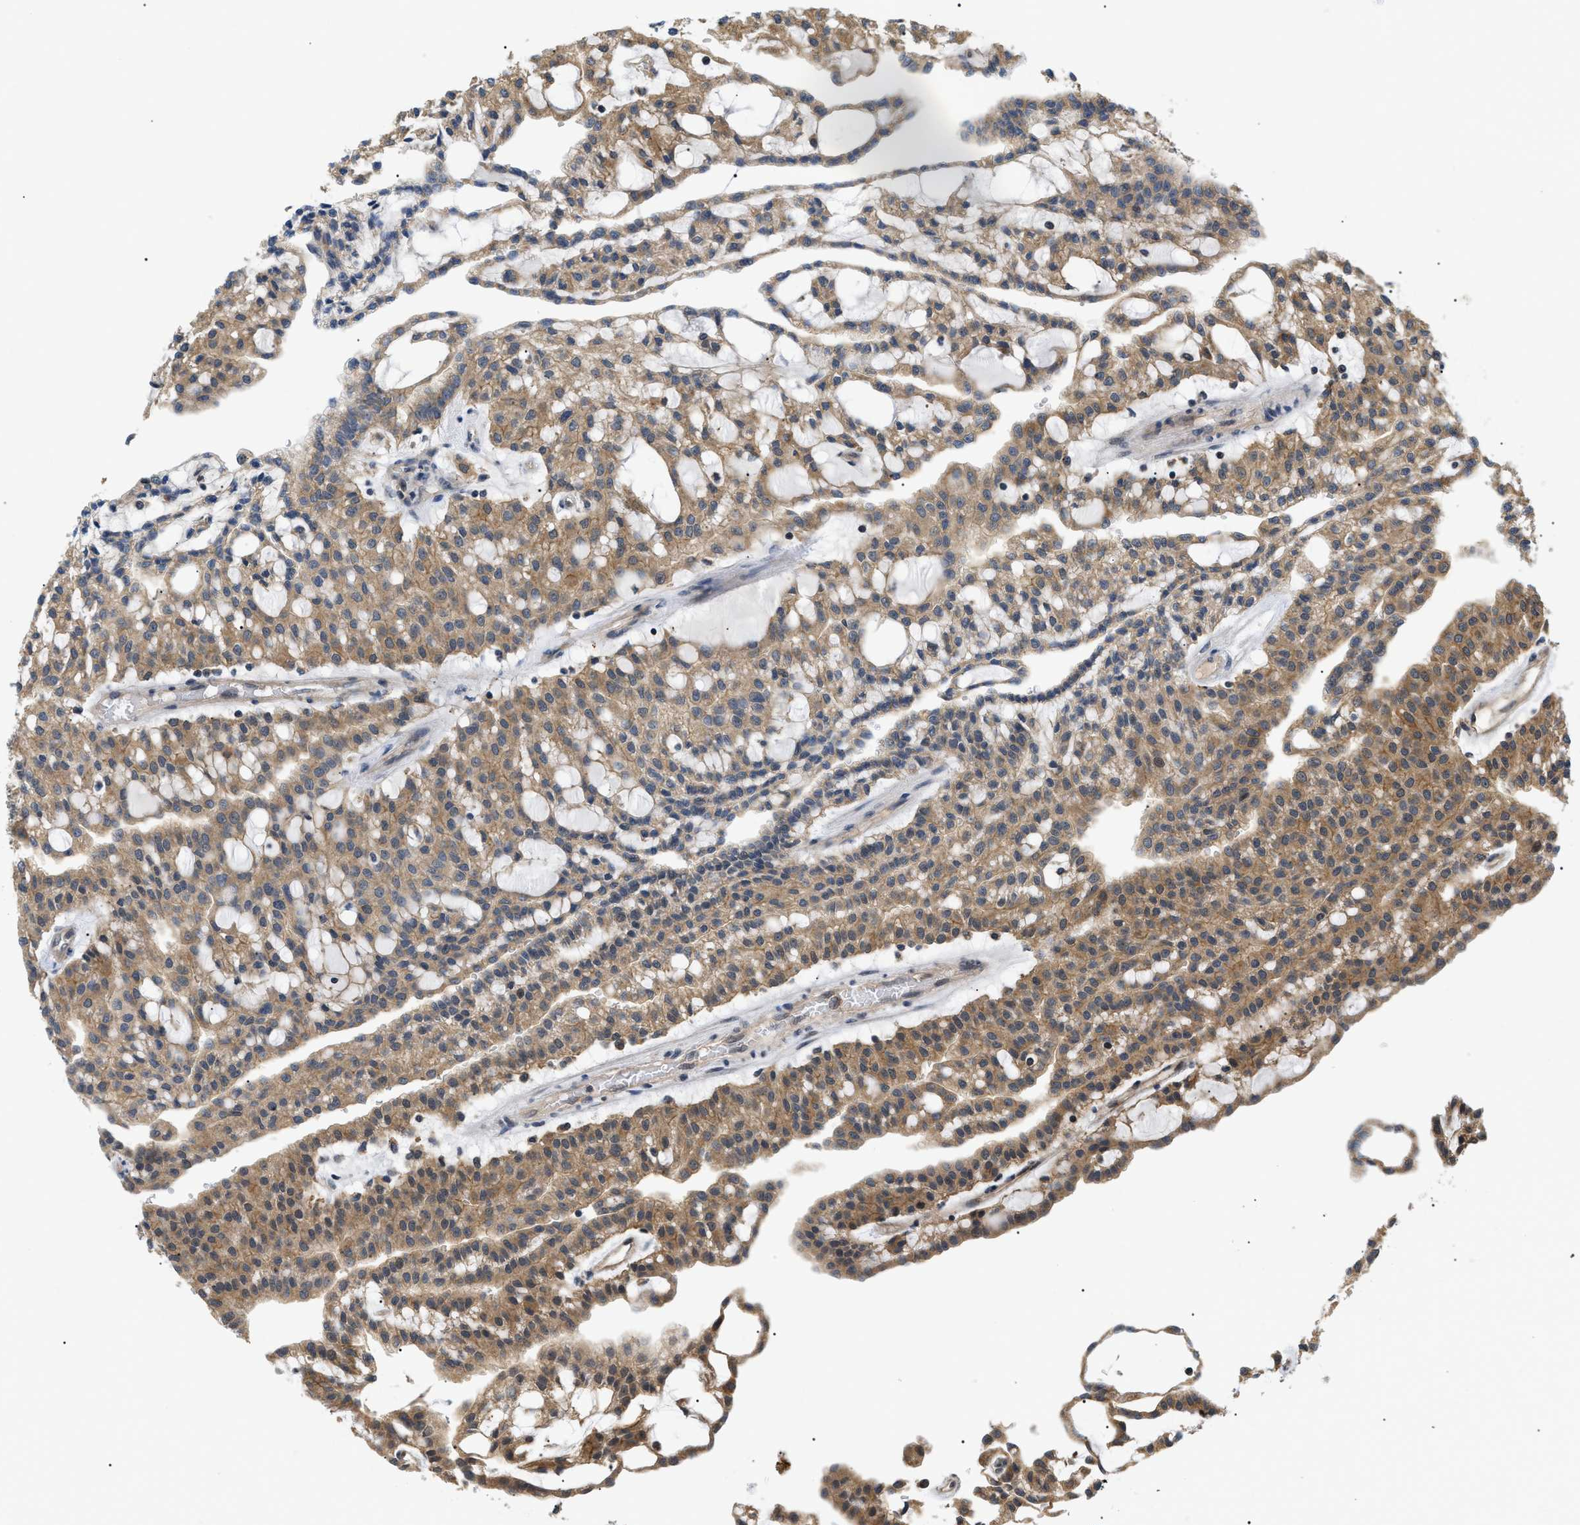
{"staining": {"intensity": "moderate", "quantity": ">75%", "location": "cytoplasmic/membranous"}, "tissue": "renal cancer", "cell_type": "Tumor cells", "image_type": "cancer", "snomed": [{"axis": "morphology", "description": "Adenocarcinoma, NOS"}, {"axis": "topography", "description": "Kidney"}], "caption": "Moderate cytoplasmic/membranous positivity is identified in about >75% of tumor cells in renal cancer (adenocarcinoma). The staining is performed using DAB (3,3'-diaminobenzidine) brown chromogen to label protein expression. The nuclei are counter-stained blue using hematoxylin.", "gene": "ZBTB11", "patient": {"sex": "male", "age": 63}}